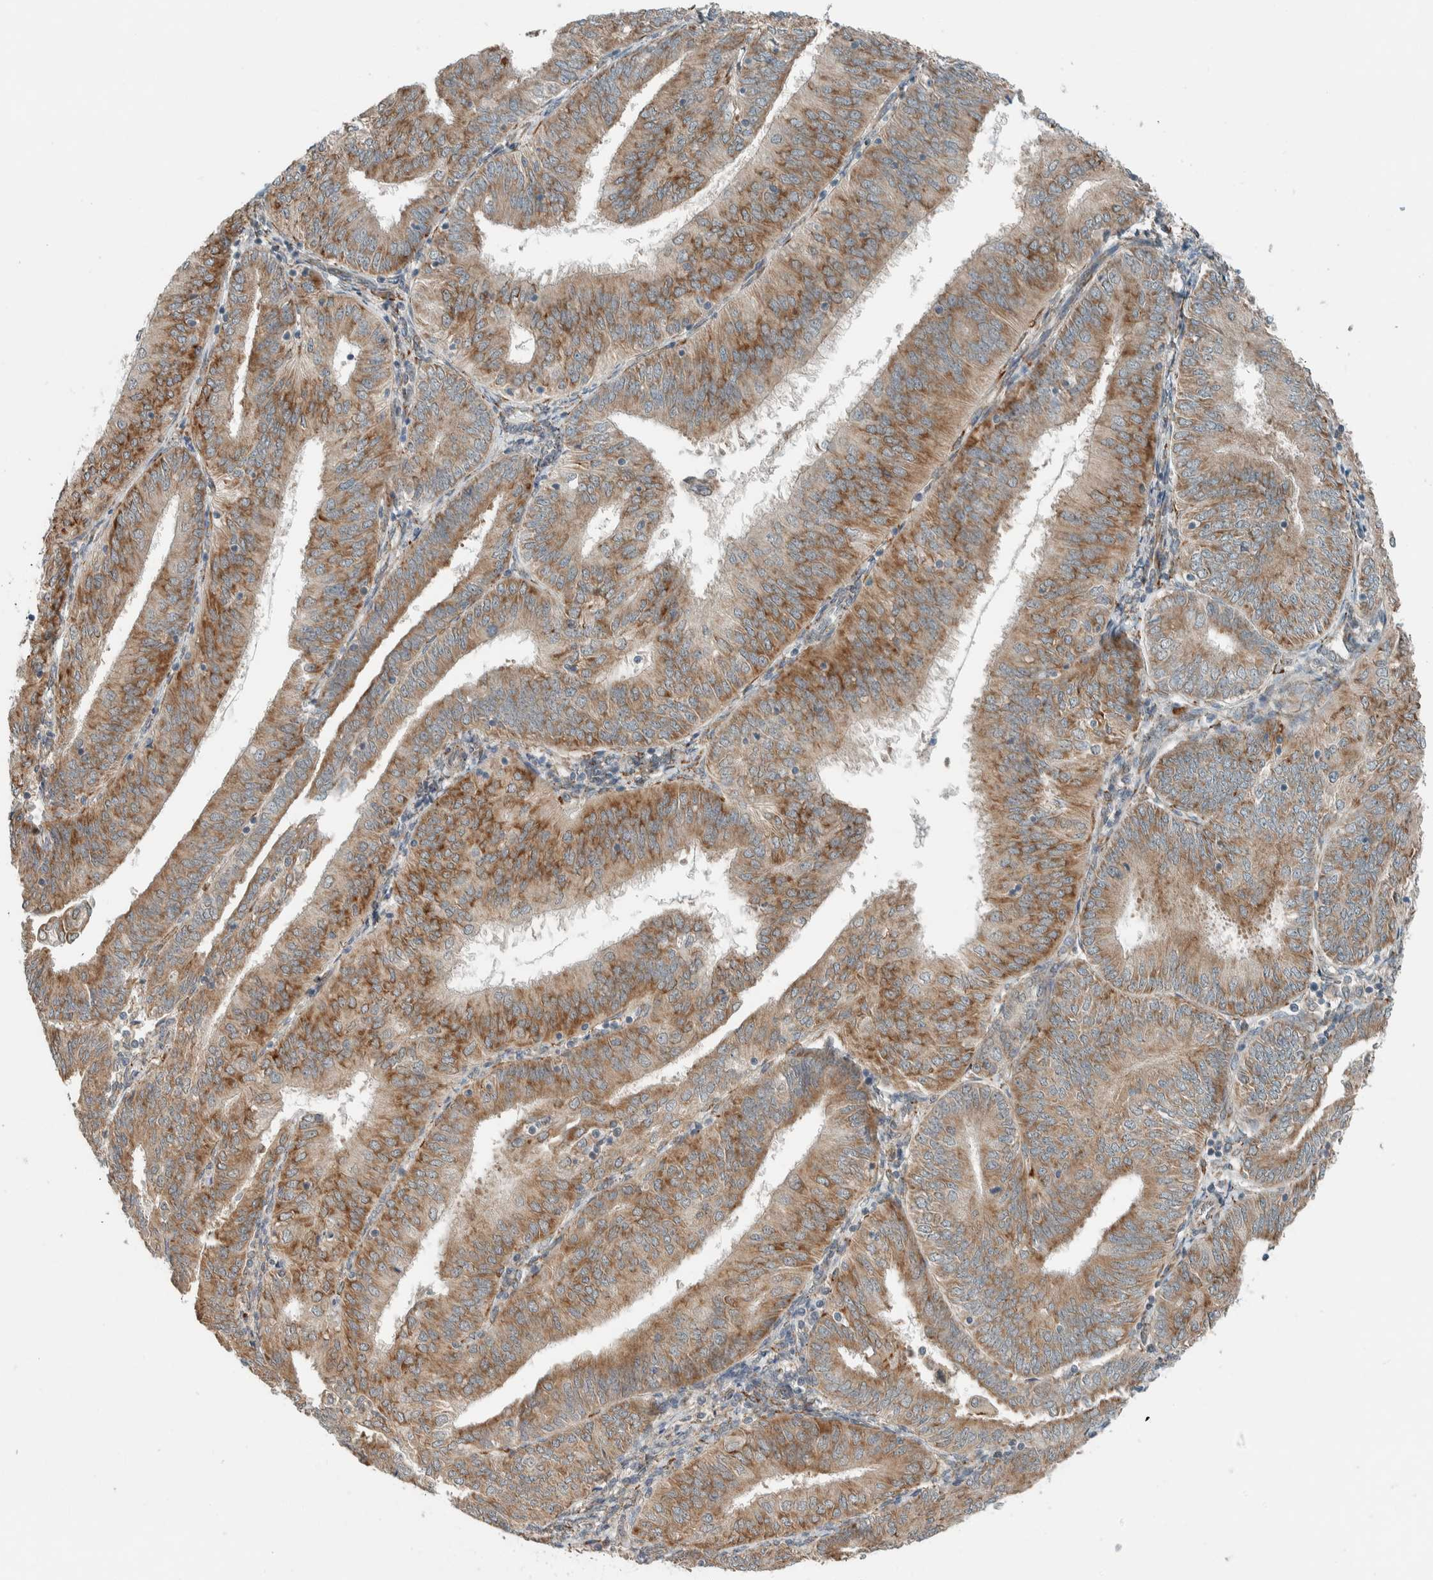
{"staining": {"intensity": "moderate", "quantity": ">75%", "location": "cytoplasmic/membranous"}, "tissue": "endometrial cancer", "cell_type": "Tumor cells", "image_type": "cancer", "snomed": [{"axis": "morphology", "description": "Adenocarcinoma, NOS"}, {"axis": "topography", "description": "Endometrium"}], "caption": "Immunohistochemical staining of human adenocarcinoma (endometrial) demonstrates medium levels of moderate cytoplasmic/membranous staining in approximately >75% of tumor cells. (IHC, brightfield microscopy, high magnification).", "gene": "CTBP2", "patient": {"sex": "female", "age": 58}}